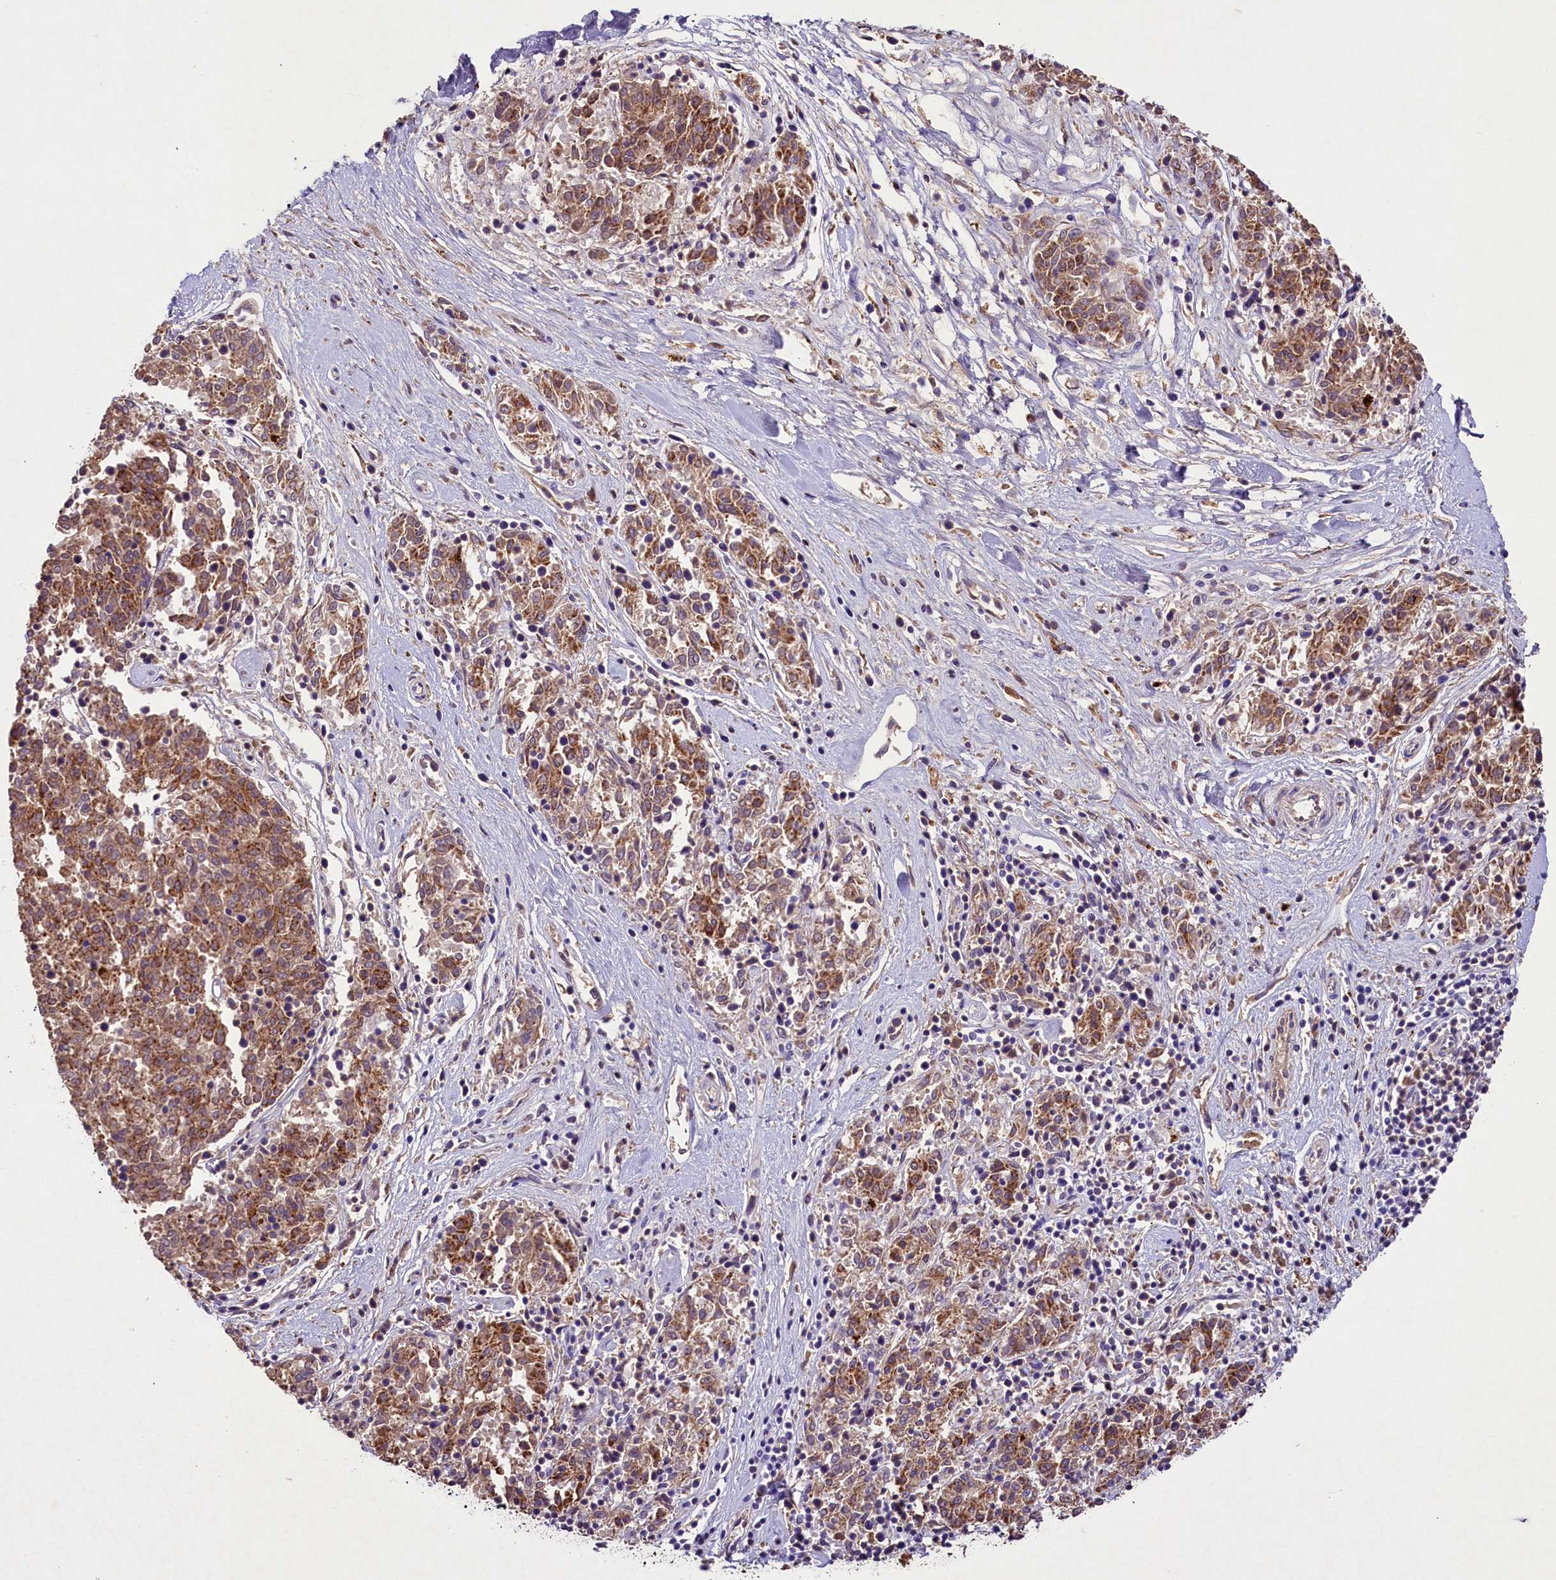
{"staining": {"intensity": "moderate", "quantity": ">75%", "location": "cytoplasmic/membranous"}, "tissue": "melanoma", "cell_type": "Tumor cells", "image_type": "cancer", "snomed": [{"axis": "morphology", "description": "Malignant melanoma, NOS"}, {"axis": "topography", "description": "Skin"}], "caption": "Malignant melanoma tissue demonstrates moderate cytoplasmic/membranous expression in approximately >75% of tumor cells", "gene": "PMPCB", "patient": {"sex": "female", "age": 72}}